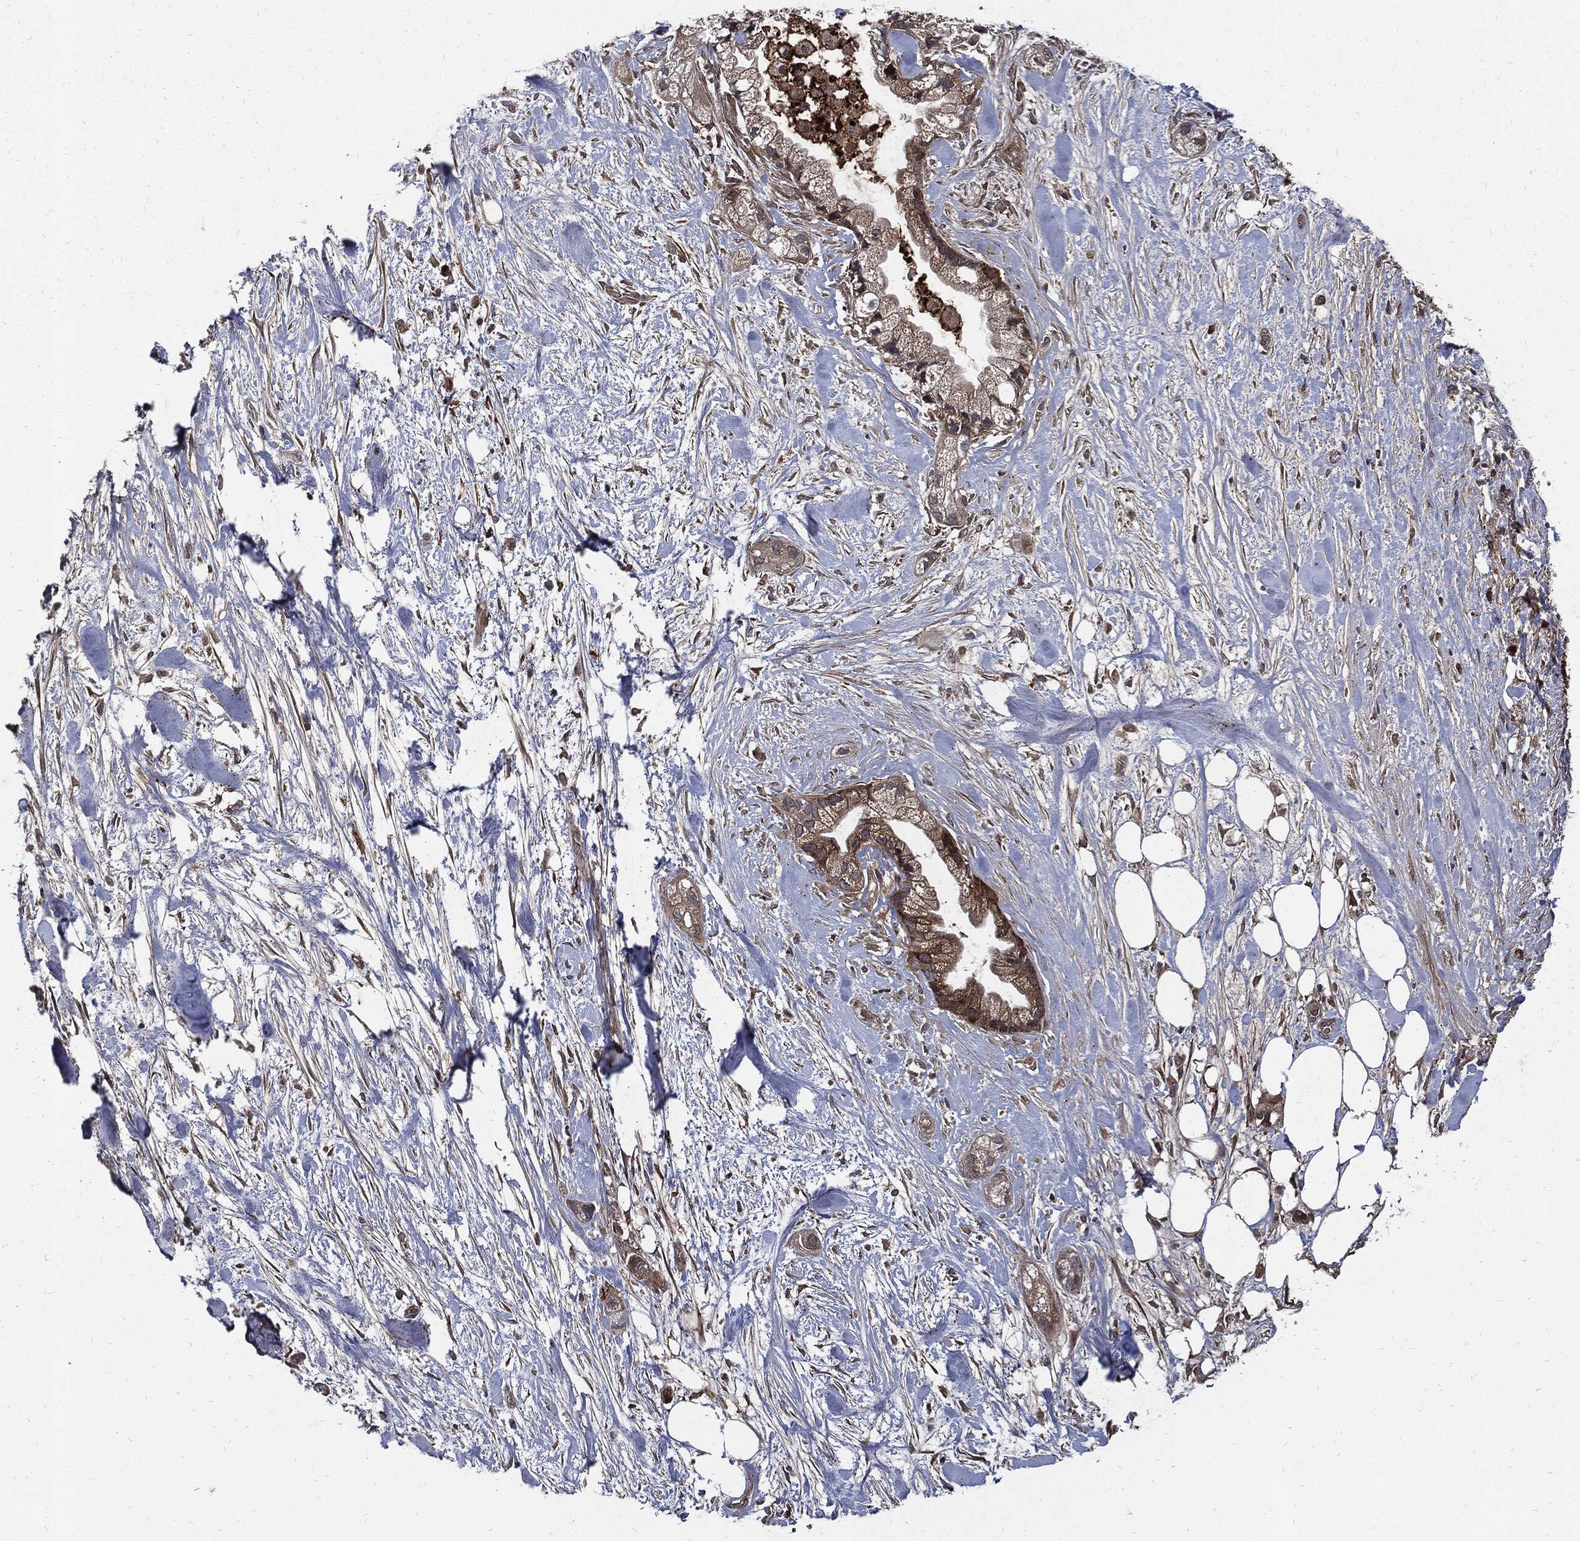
{"staining": {"intensity": "strong", "quantity": "<25%", "location": "cytoplasmic/membranous"}, "tissue": "pancreatic cancer", "cell_type": "Tumor cells", "image_type": "cancer", "snomed": [{"axis": "morphology", "description": "Adenocarcinoma, NOS"}, {"axis": "topography", "description": "Pancreas"}], "caption": "Immunohistochemical staining of pancreatic cancer displays medium levels of strong cytoplasmic/membranous protein positivity in approximately <25% of tumor cells. The staining is performed using DAB brown chromogen to label protein expression. The nuclei are counter-stained blue using hematoxylin.", "gene": "CLU", "patient": {"sex": "male", "age": 44}}